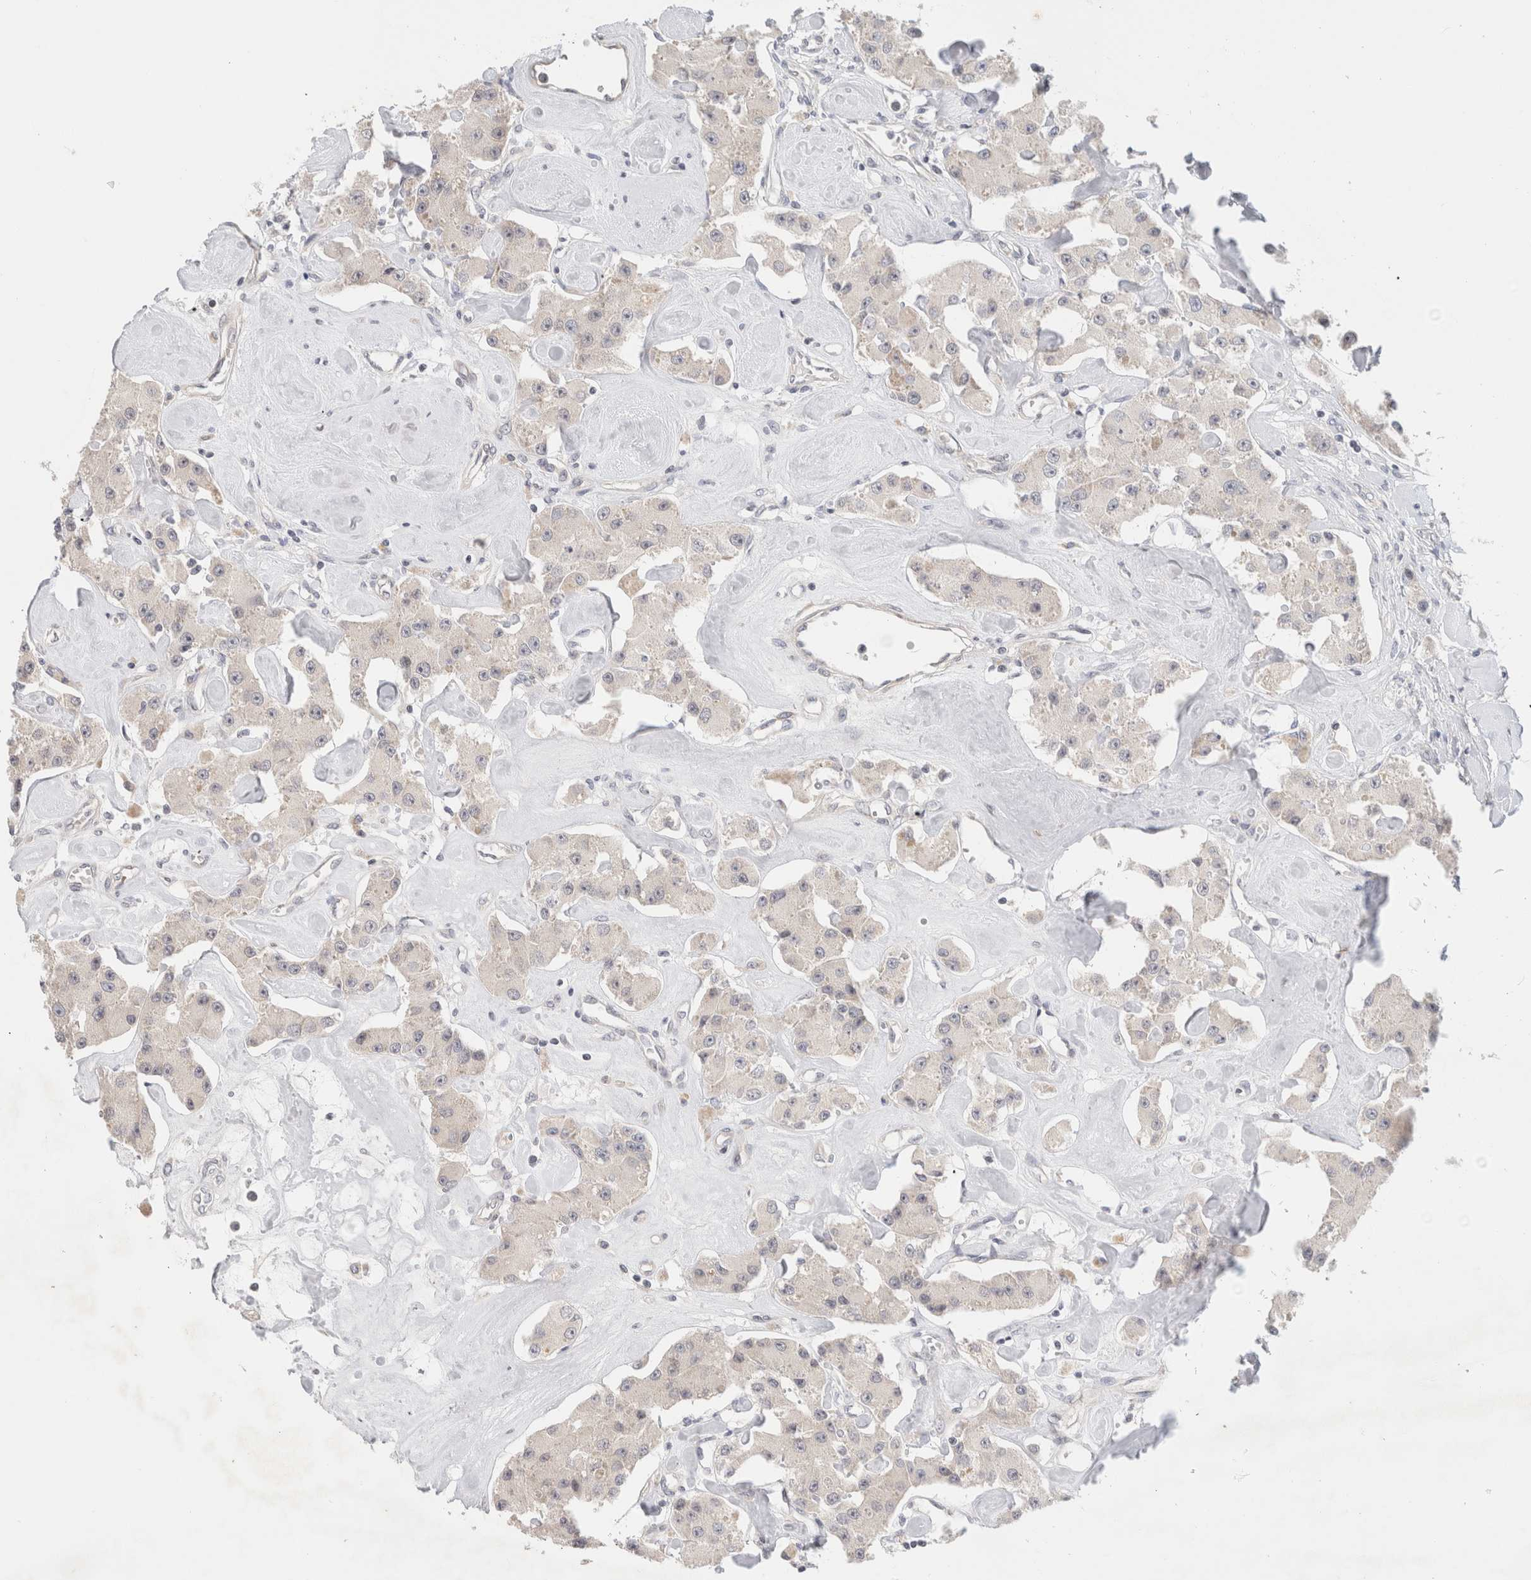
{"staining": {"intensity": "negative", "quantity": "none", "location": "none"}, "tissue": "carcinoid", "cell_type": "Tumor cells", "image_type": "cancer", "snomed": [{"axis": "morphology", "description": "Carcinoid, malignant, NOS"}, {"axis": "topography", "description": "Pancreas"}], "caption": "DAB immunohistochemical staining of human carcinoid reveals no significant staining in tumor cells.", "gene": "SPRTN", "patient": {"sex": "male", "age": 41}}